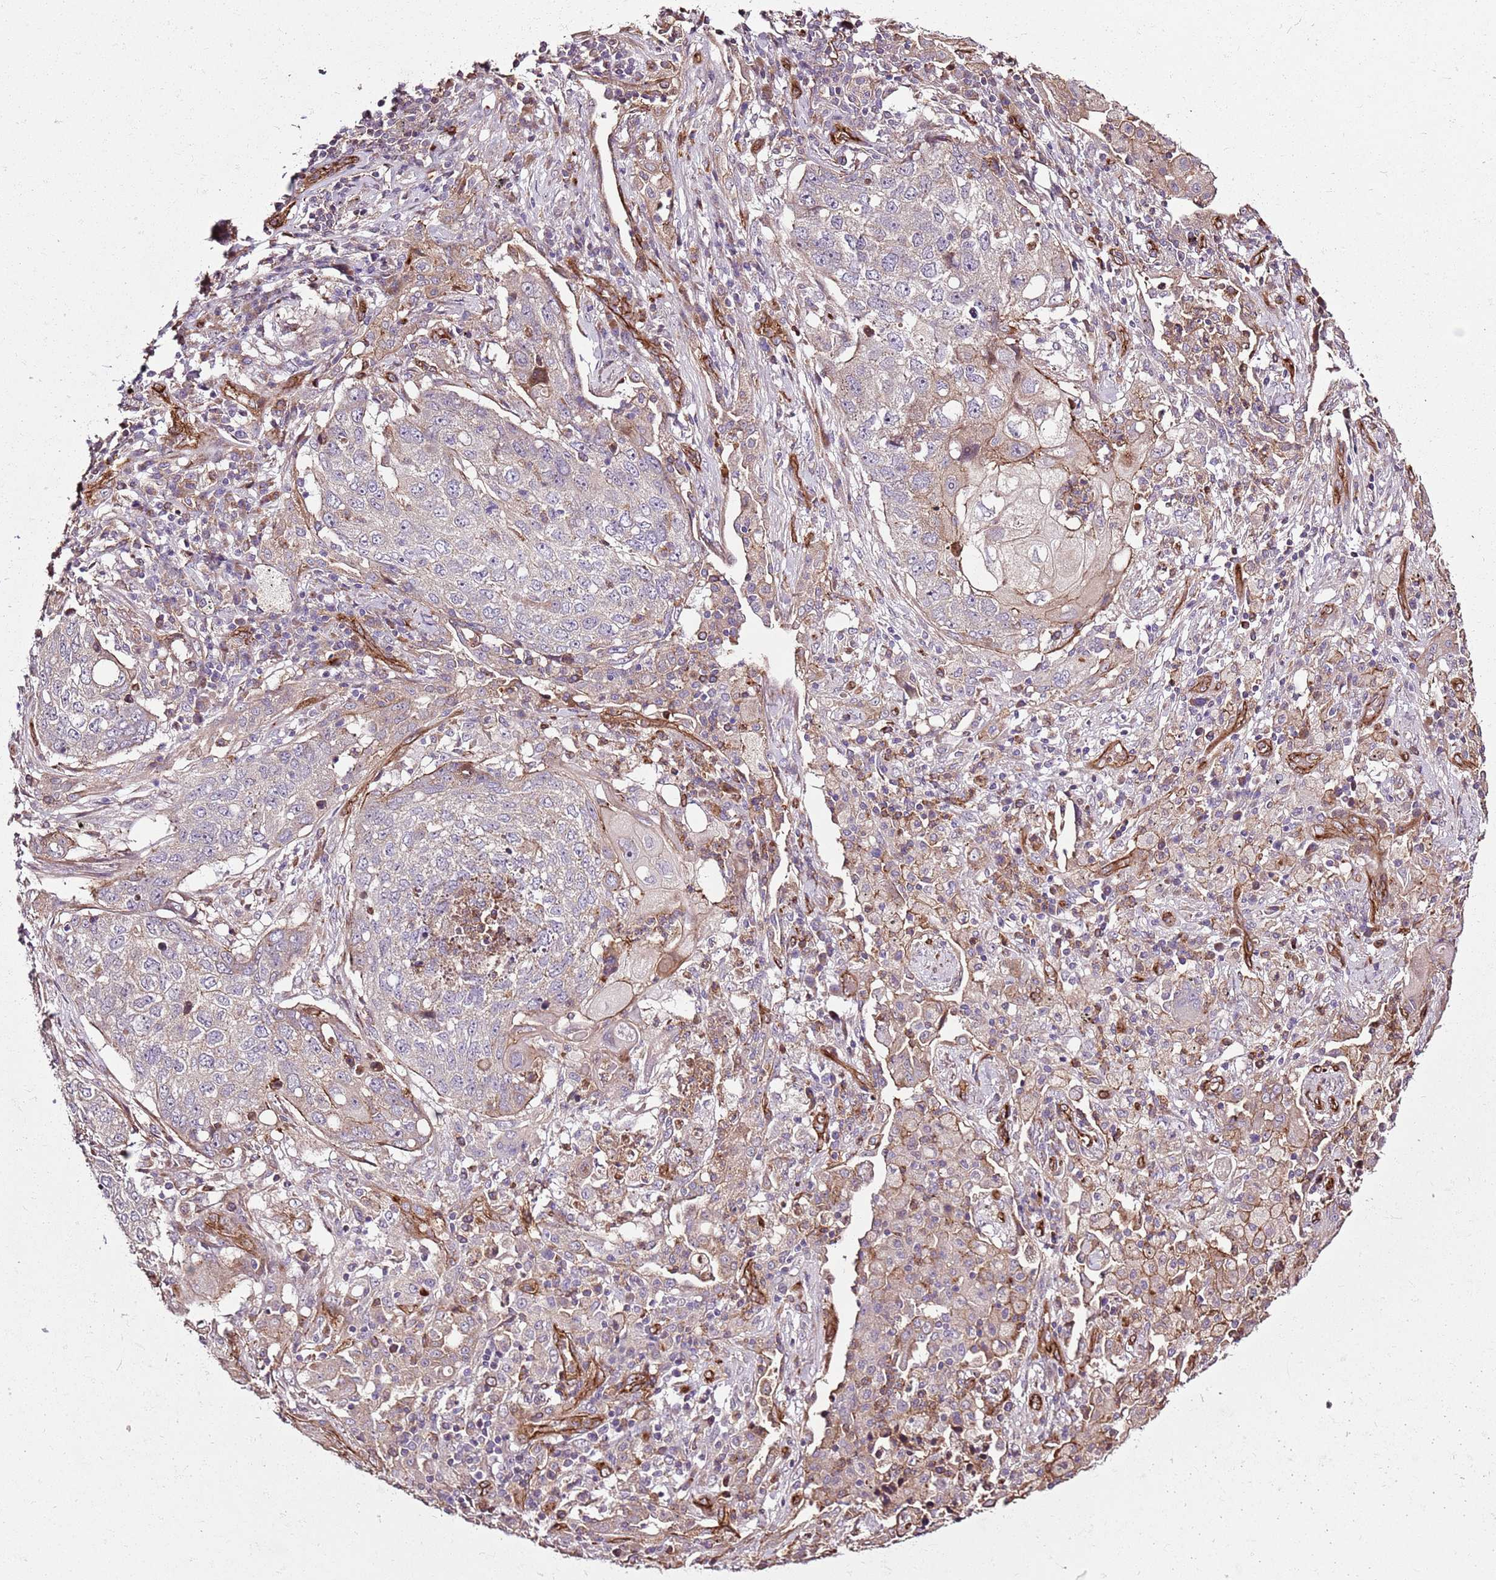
{"staining": {"intensity": "negative", "quantity": "none", "location": "none"}, "tissue": "lung cancer", "cell_type": "Tumor cells", "image_type": "cancer", "snomed": [{"axis": "morphology", "description": "Squamous cell carcinoma, NOS"}, {"axis": "topography", "description": "Lung"}], "caption": "Squamous cell carcinoma (lung) was stained to show a protein in brown. There is no significant staining in tumor cells. (Brightfield microscopy of DAB (3,3'-diaminobenzidine) IHC at high magnification).", "gene": "ZNF827", "patient": {"sex": "female", "age": 63}}